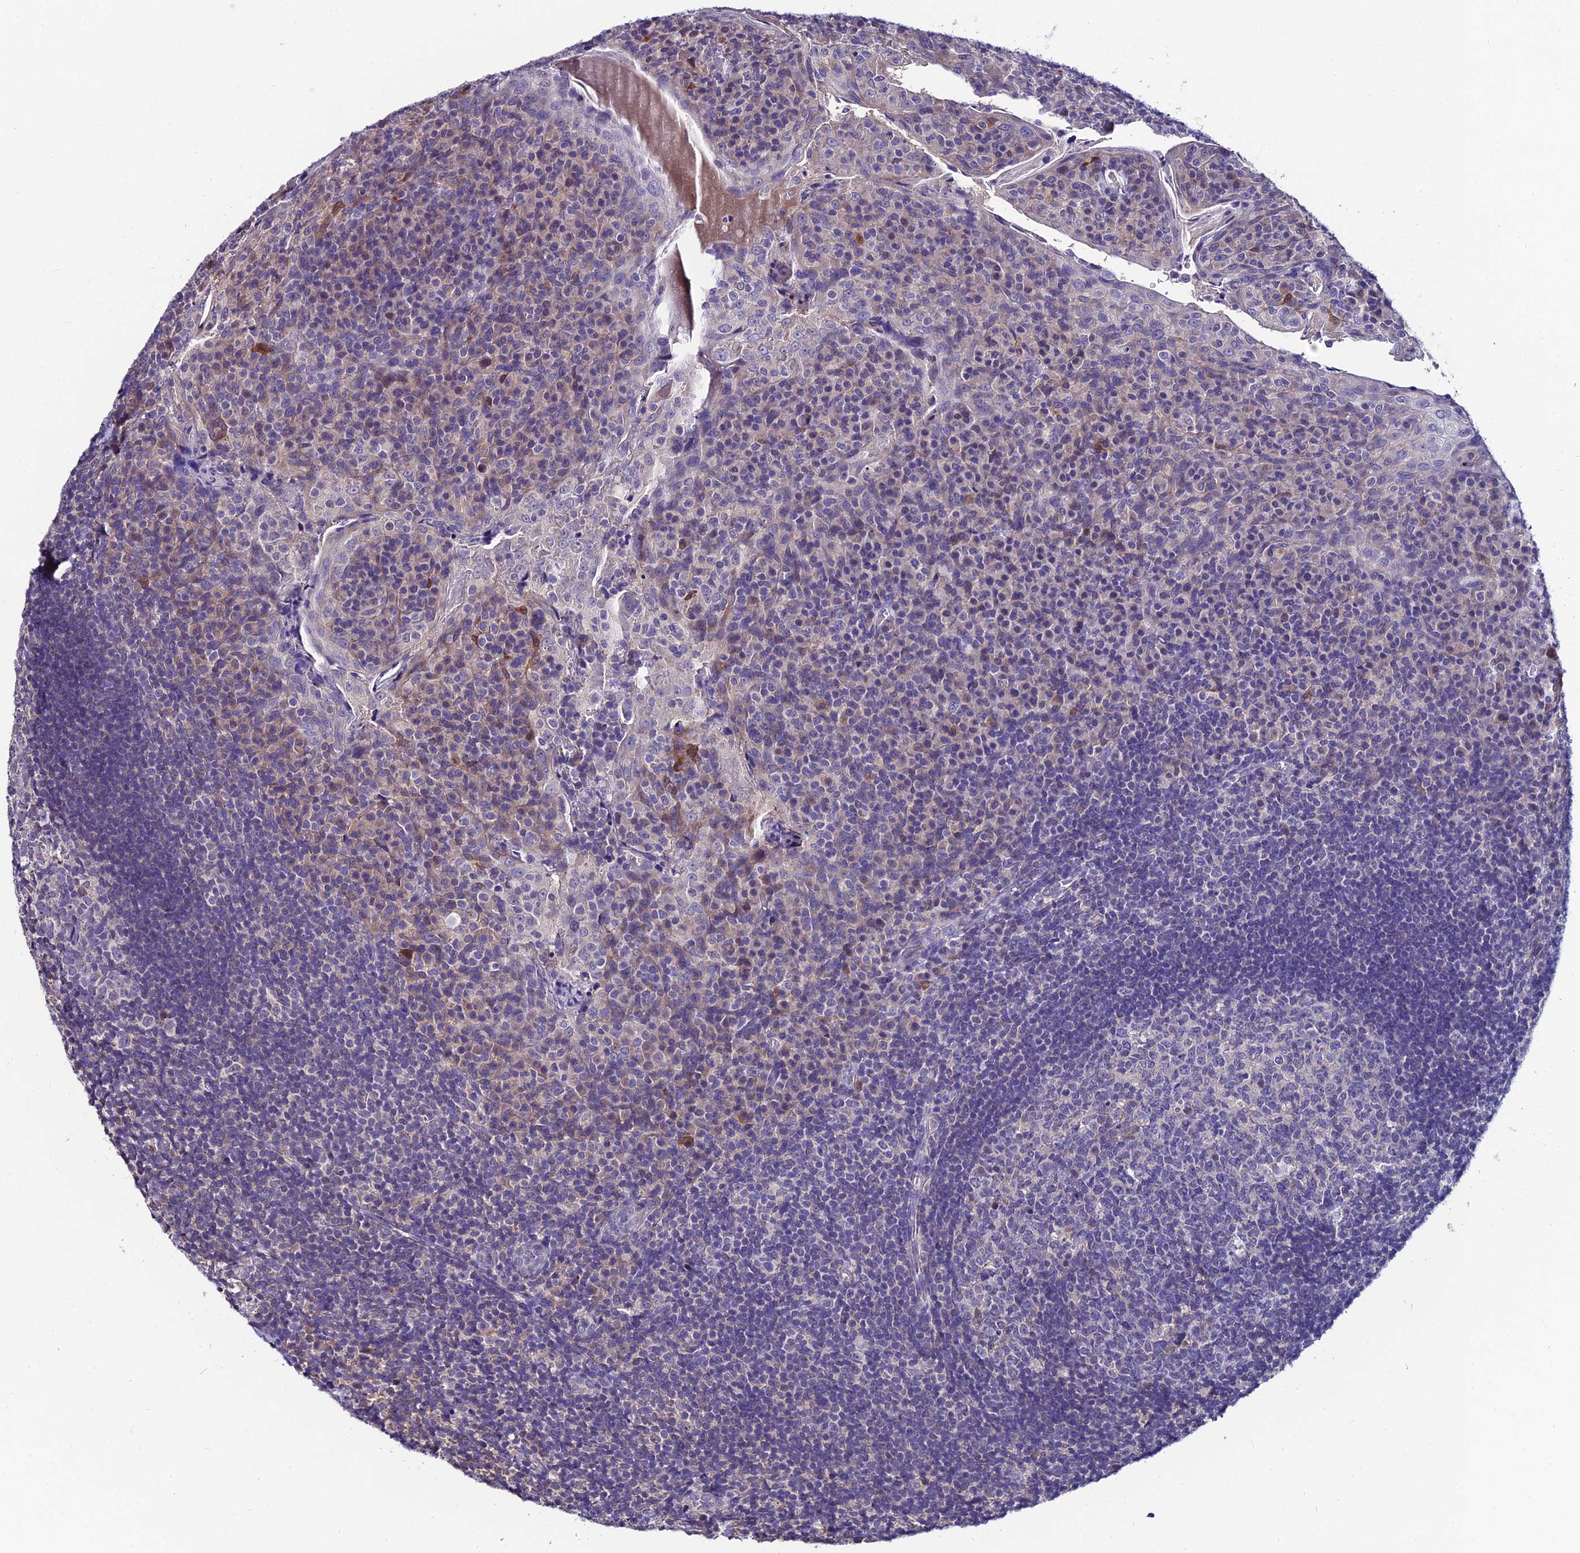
{"staining": {"intensity": "negative", "quantity": "none", "location": "none"}, "tissue": "tonsil", "cell_type": "Germinal center cells", "image_type": "normal", "snomed": [{"axis": "morphology", "description": "Normal tissue, NOS"}, {"axis": "topography", "description": "Tonsil"}], "caption": "High magnification brightfield microscopy of normal tonsil stained with DAB (brown) and counterstained with hematoxylin (blue): germinal center cells show no significant expression. Brightfield microscopy of IHC stained with DAB (3,3'-diaminobenzidine) (brown) and hematoxylin (blue), captured at high magnification.", "gene": "LGALS7", "patient": {"sex": "male", "age": 17}}